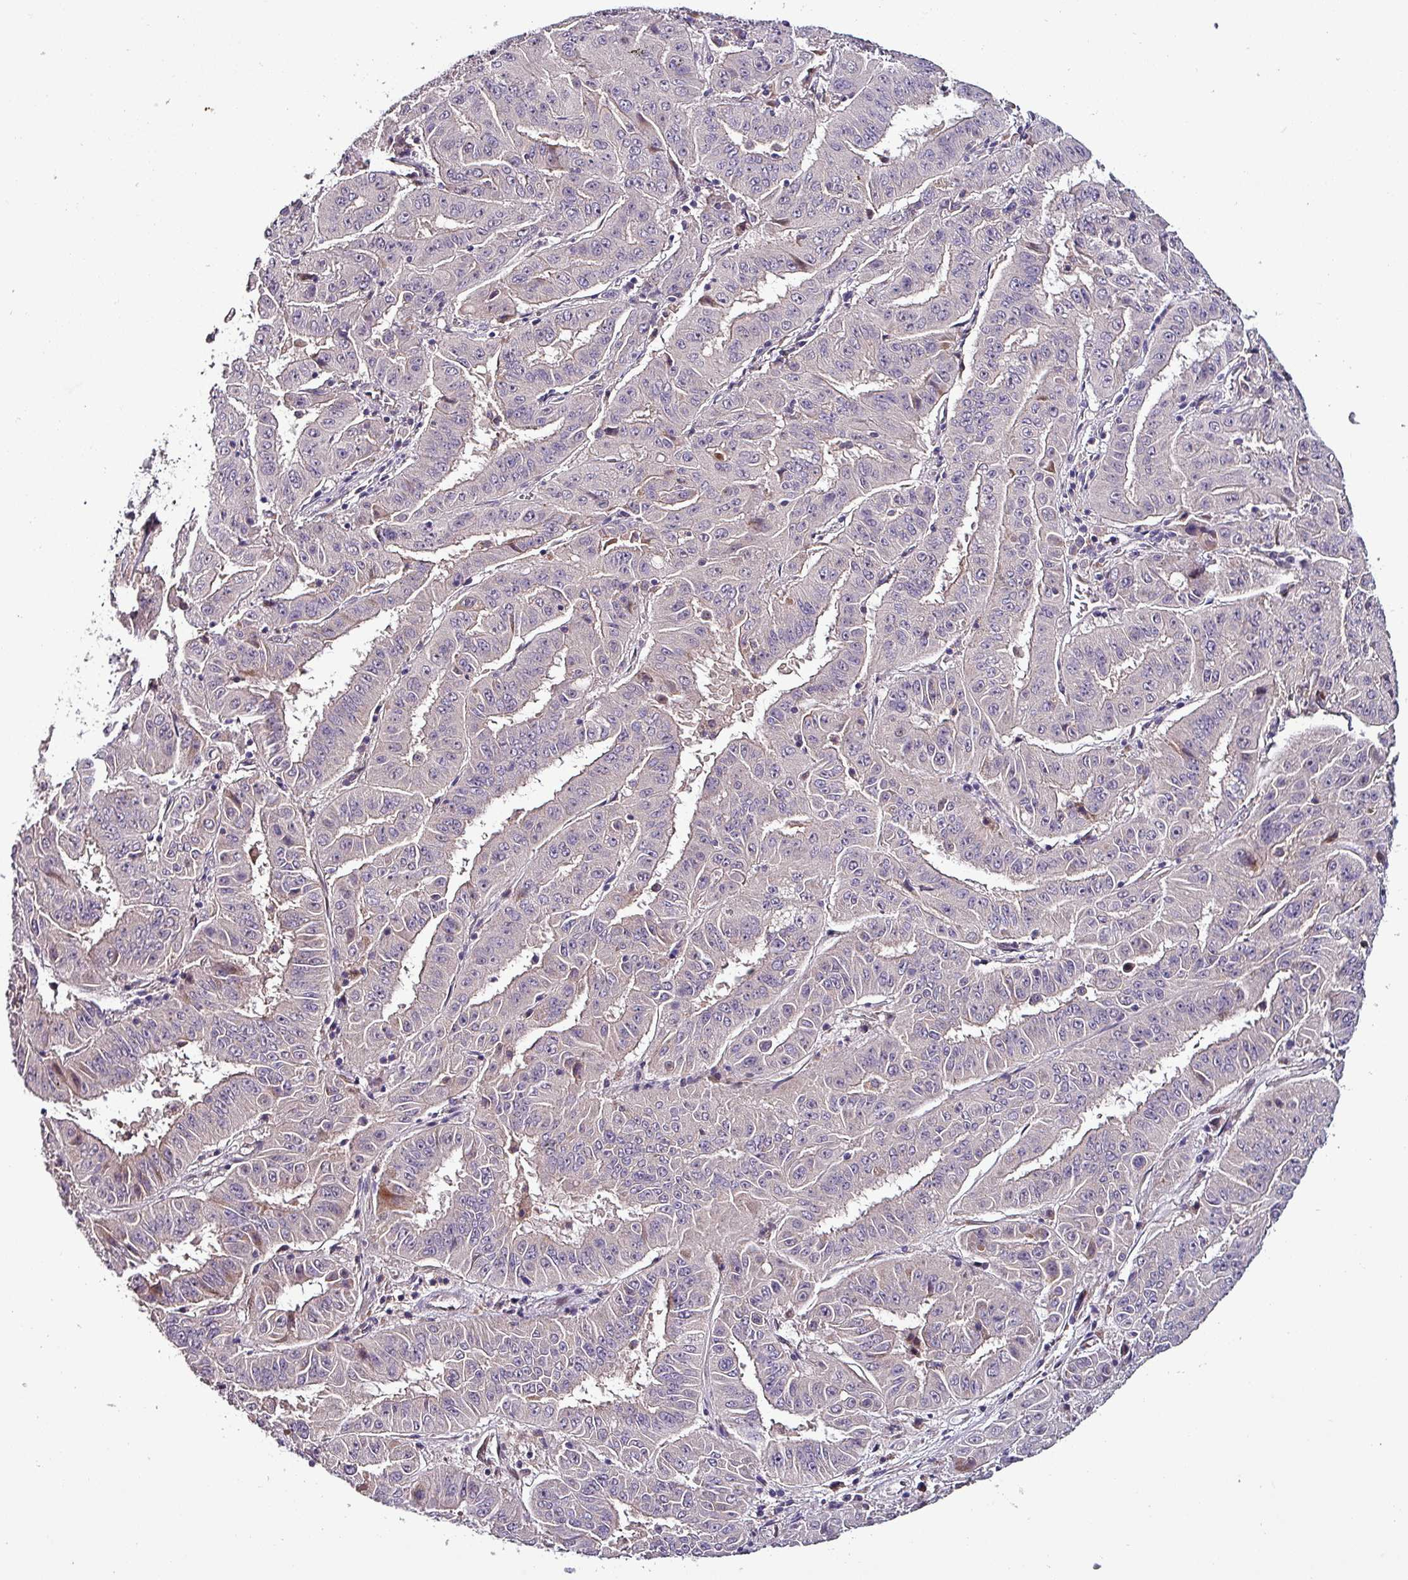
{"staining": {"intensity": "negative", "quantity": "none", "location": "none"}, "tissue": "pancreatic cancer", "cell_type": "Tumor cells", "image_type": "cancer", "snomed": [{"axis": "morphology", "description": "Adenocarcinoma, NOS"}, {"axis": "topography", "description": "Pancreas"}], "caption": "High power microscopy histopathology image of an immunohistochemistry (IHC) micrograph of adenocarcinoma (pancreatic), revealing no significant positivity in tumor cells.", "gene": "GRAPL", "patient": {"sex": "male", "age": 63}}